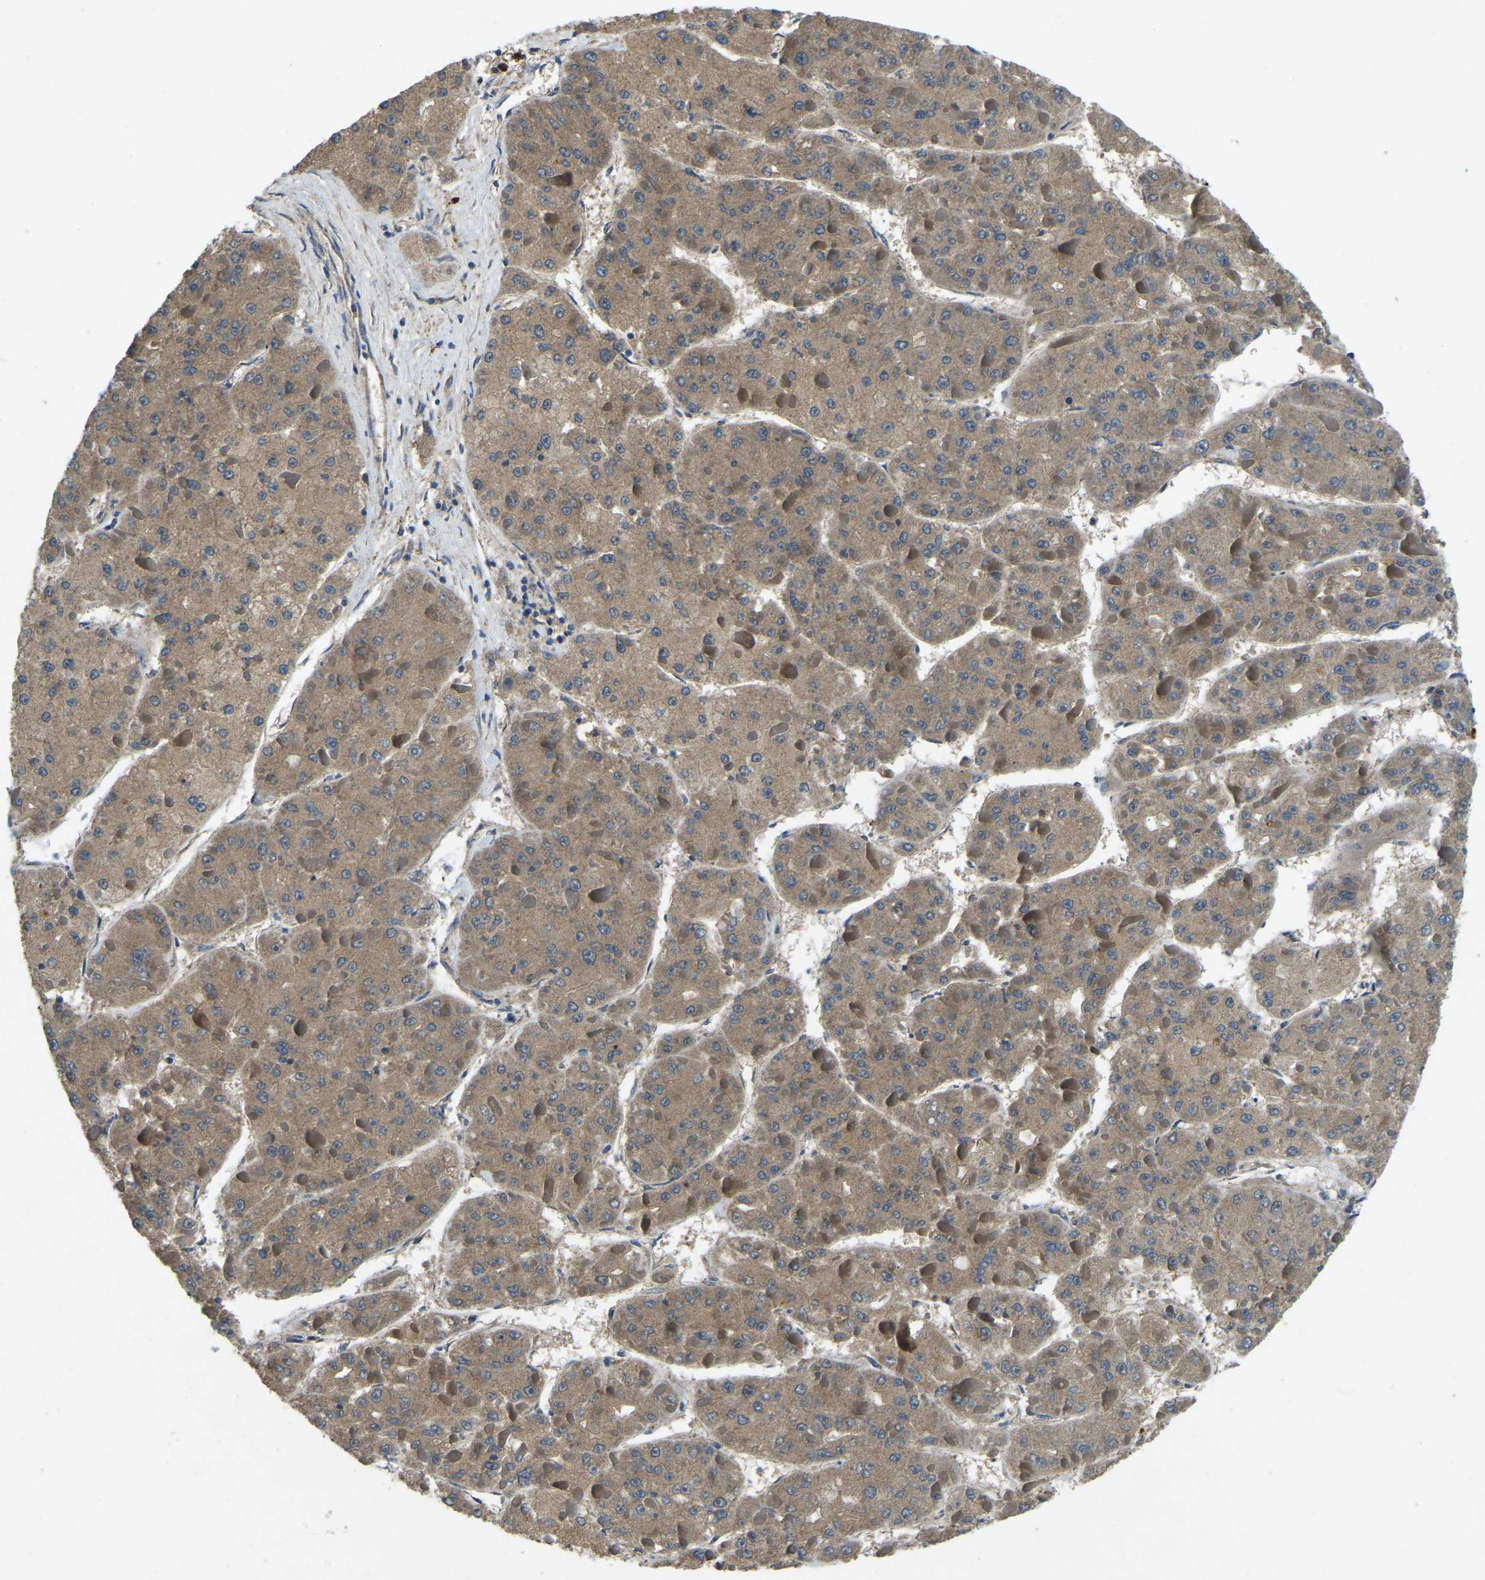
{"staining": {"intensity": "weak", "quantity": ">75%", "location": "cytoplasmic/membranous"}, "tissue": "liver cancer", "cell_type": "Tumor cells", "image_type": "cancer", "snomed": [{"axis": "morphology", "description": "Carcinoma, Hepatocellular, NOS"}, {"axis": "topography", "description": "Liver"}], "caption": "Liver hepatocellular carcinoma was stained to show a protein in brown. There is low levels of weak cytoplasmic/membranous expression in approximately >75% of tumor cells.", "gene": "ATP8B1", "patient": {"sex": "female", "age": 73}}